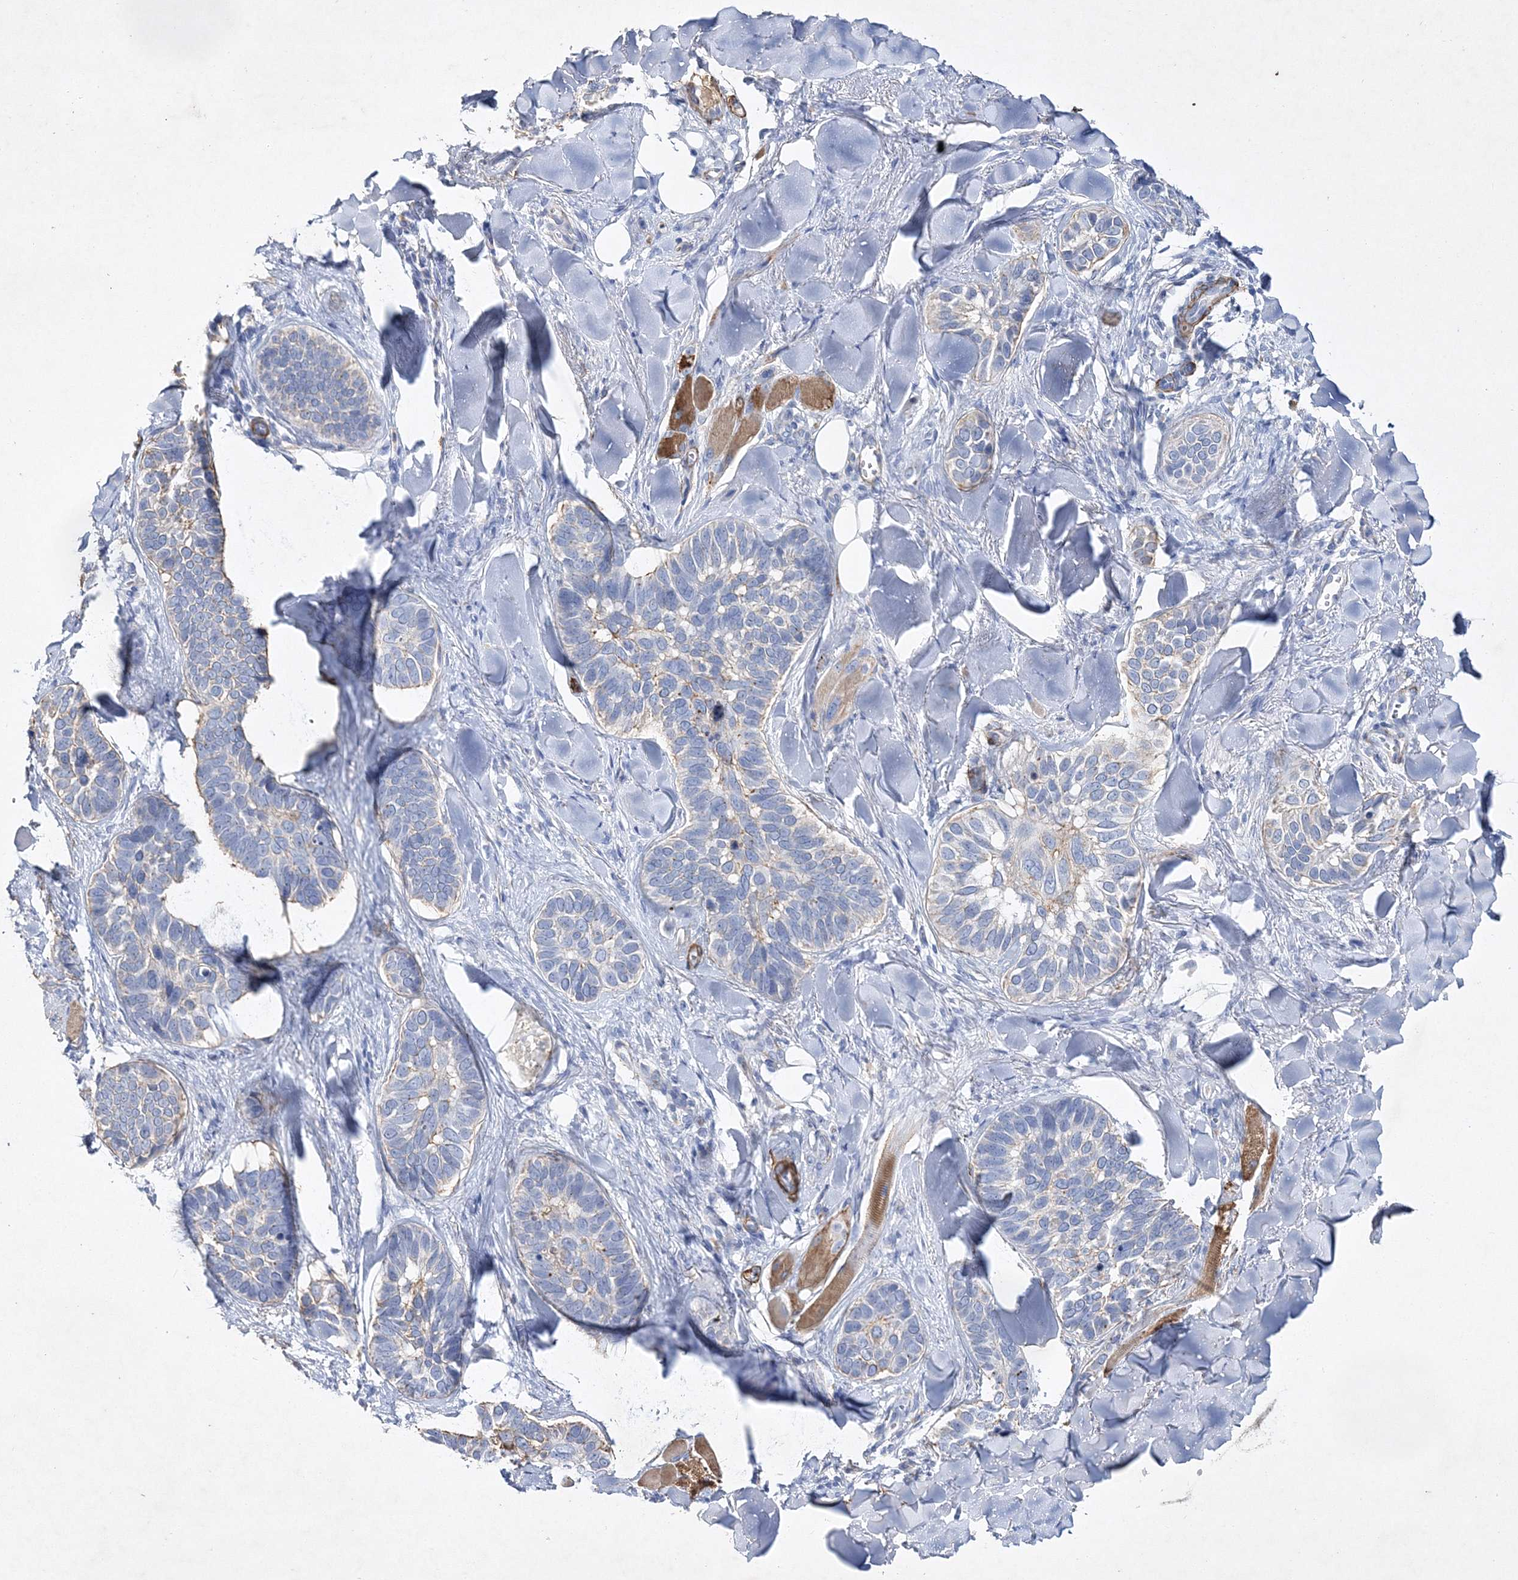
{"staining": {"intensity": "negative", "quantity": "none", "location": "none"}, "tissue": "skin cancer", "cell_type": "Tumor cells", "image_type": "cancer", "snomed": [{"axis": "morphology", "description": "Basal cell carcinoma"}, {"axis": "topography", "description": "Skin"}], "caption": "IHC micrograph of basal cell carcinoma (skin) stained for a protein (brown), which demonstrates no staining in tumor cells.", "gene": "RTN2", "patient": {"sex": "male", "age": 62}}